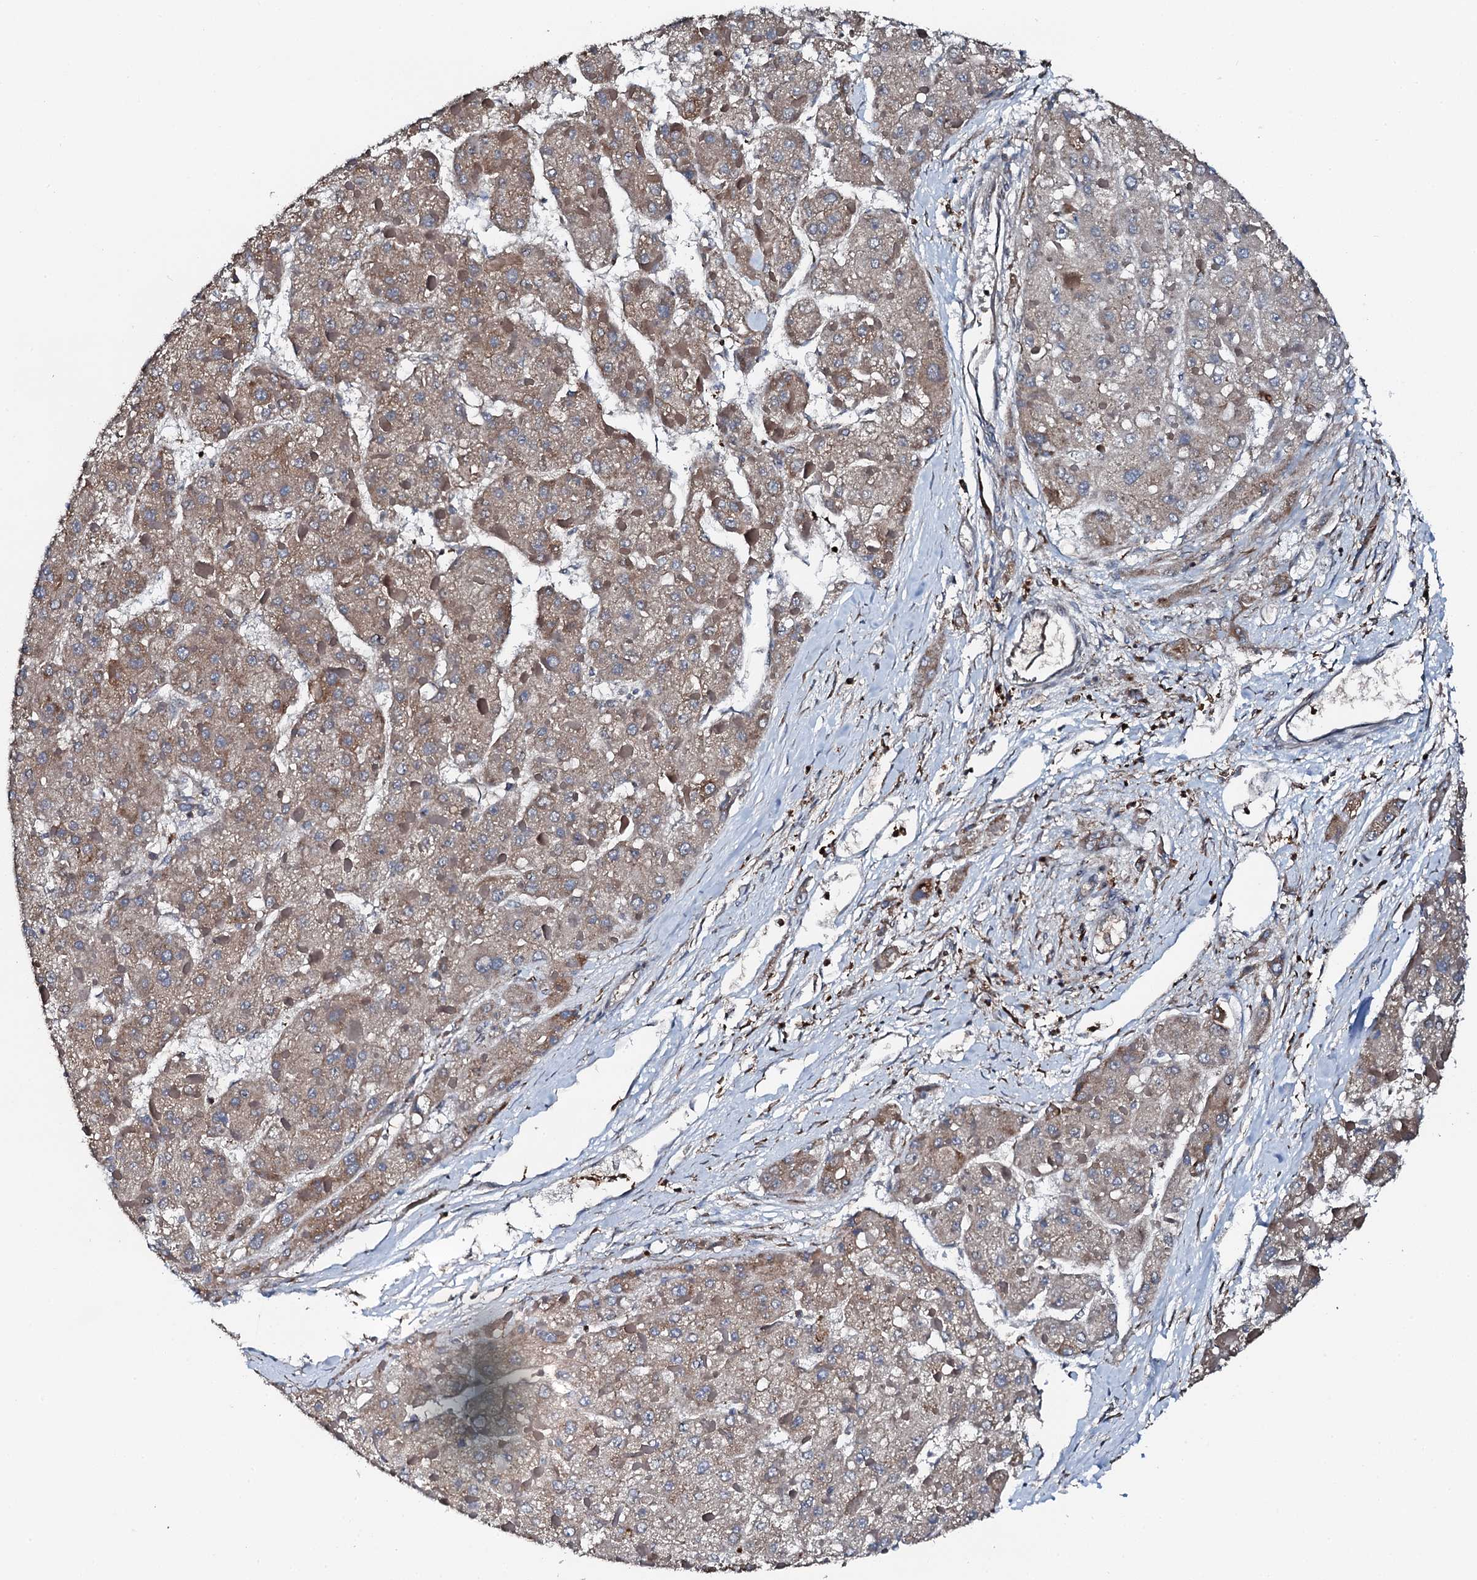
{"staining": {"intensity": "weak", "quantity": ">75%", "location": "cytoplasmic/membranous"}, "tissue": "liver cancer", "cell_type": "Tumor cells", "image_type": "cancer", "snomed": [{"axis": "morphology", "description": "Carcinoma, Hepatocellular, NOS"}, {"axis": "topography", "description": "Liver"}], "caption": "Liver cancer stained with a brown dye displays weak cytoplasmic/membranous positive positivity in about >75% of tumor cells.", "gene": "EDC4", "patient": {"sex": "female", "age": 73}}